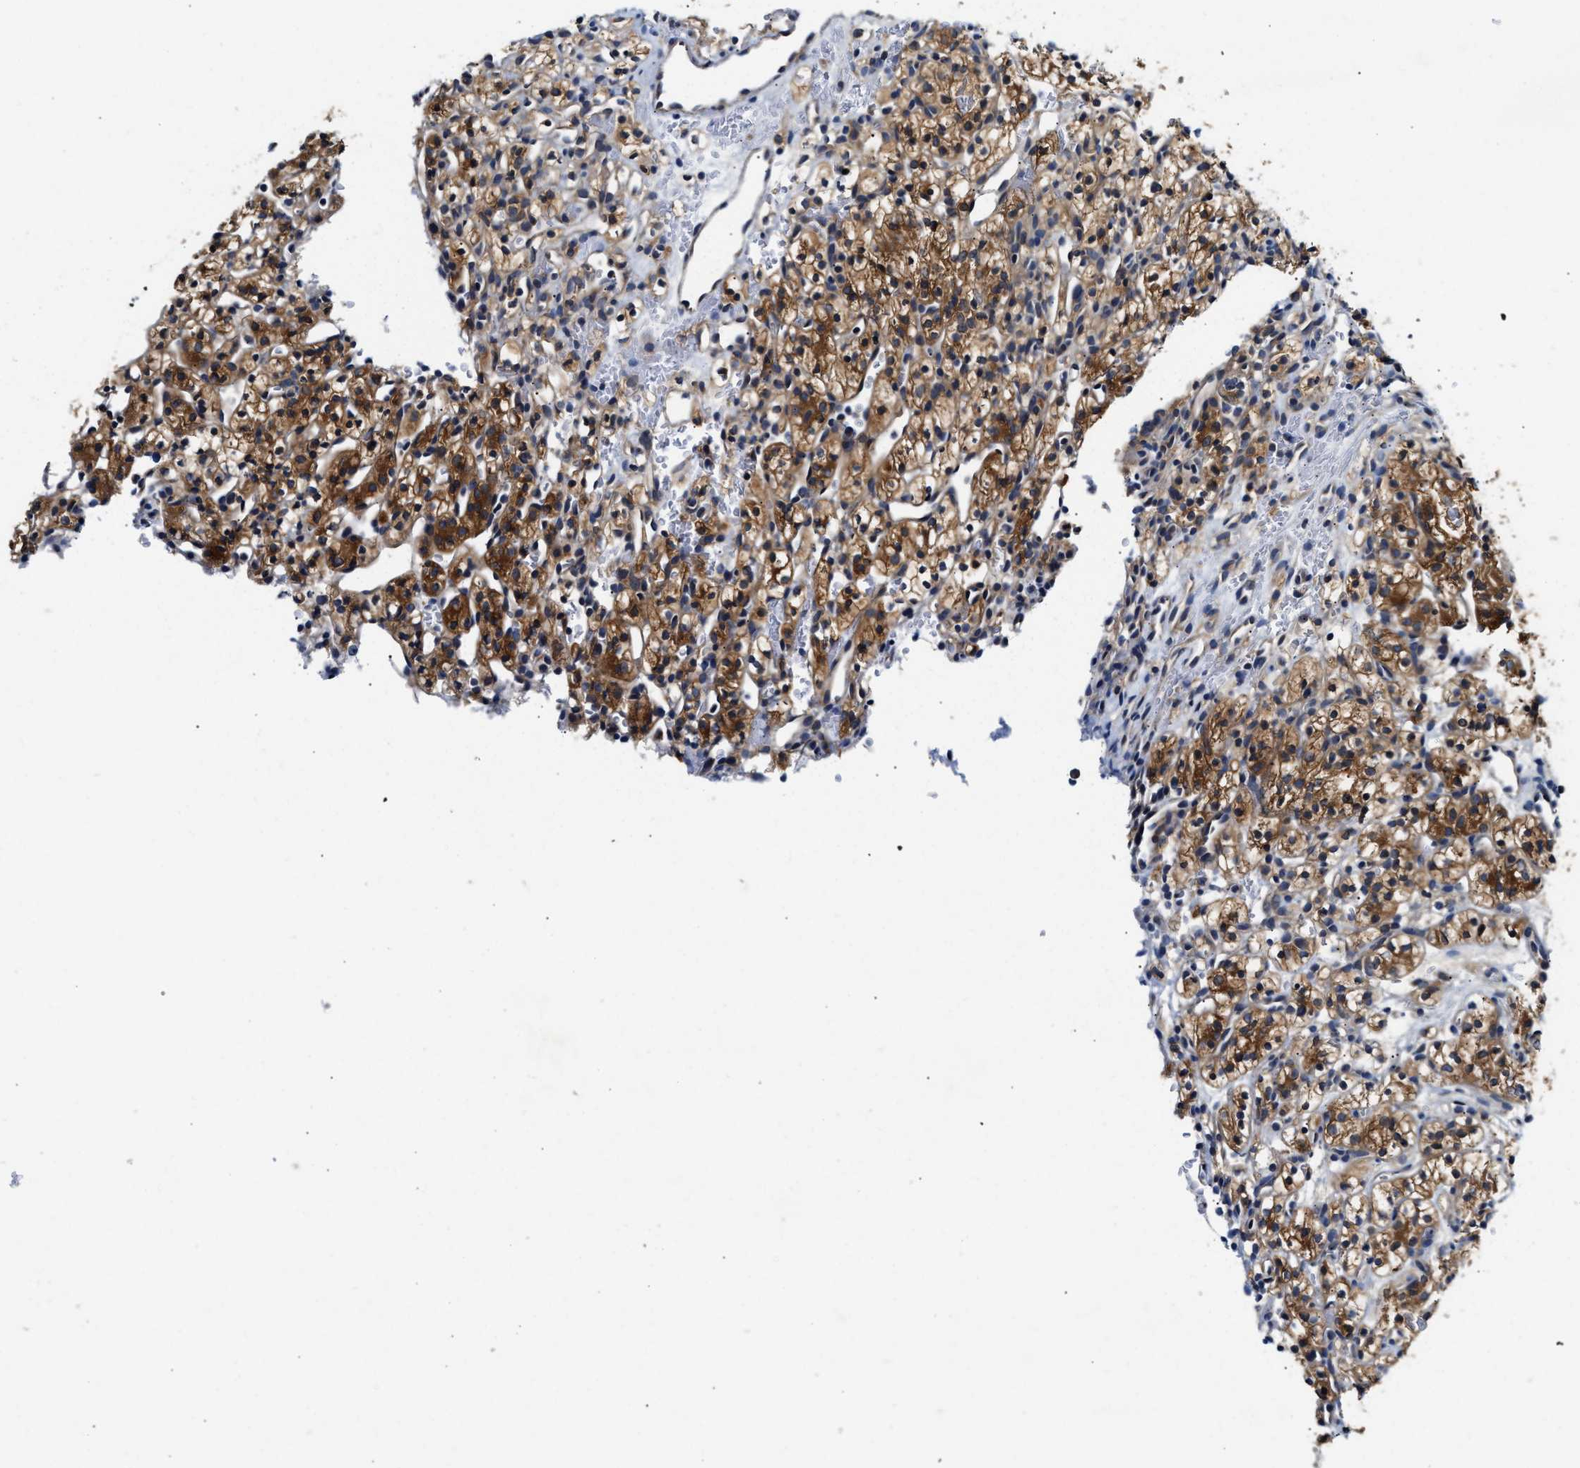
{"staining": {"intensity": "strong", "quantity": ">75%", "location": "cytoplasmic/membranous"}, "tissue": "renal cancer", "cell_type": "Tumor cells", "image_type": "cancer", "snomed": [{"axis": "morphology", "description": "Adenocarcinoma, NOS"}, {"axis": "topography", "description": "Kidney"}], "caption": "Human renal adenocarcinoma stained with a protein marker exhibits strong staining in tumor cells.", "gene": "FAM185A", "patient": {"sex": "female", "age": 57}}